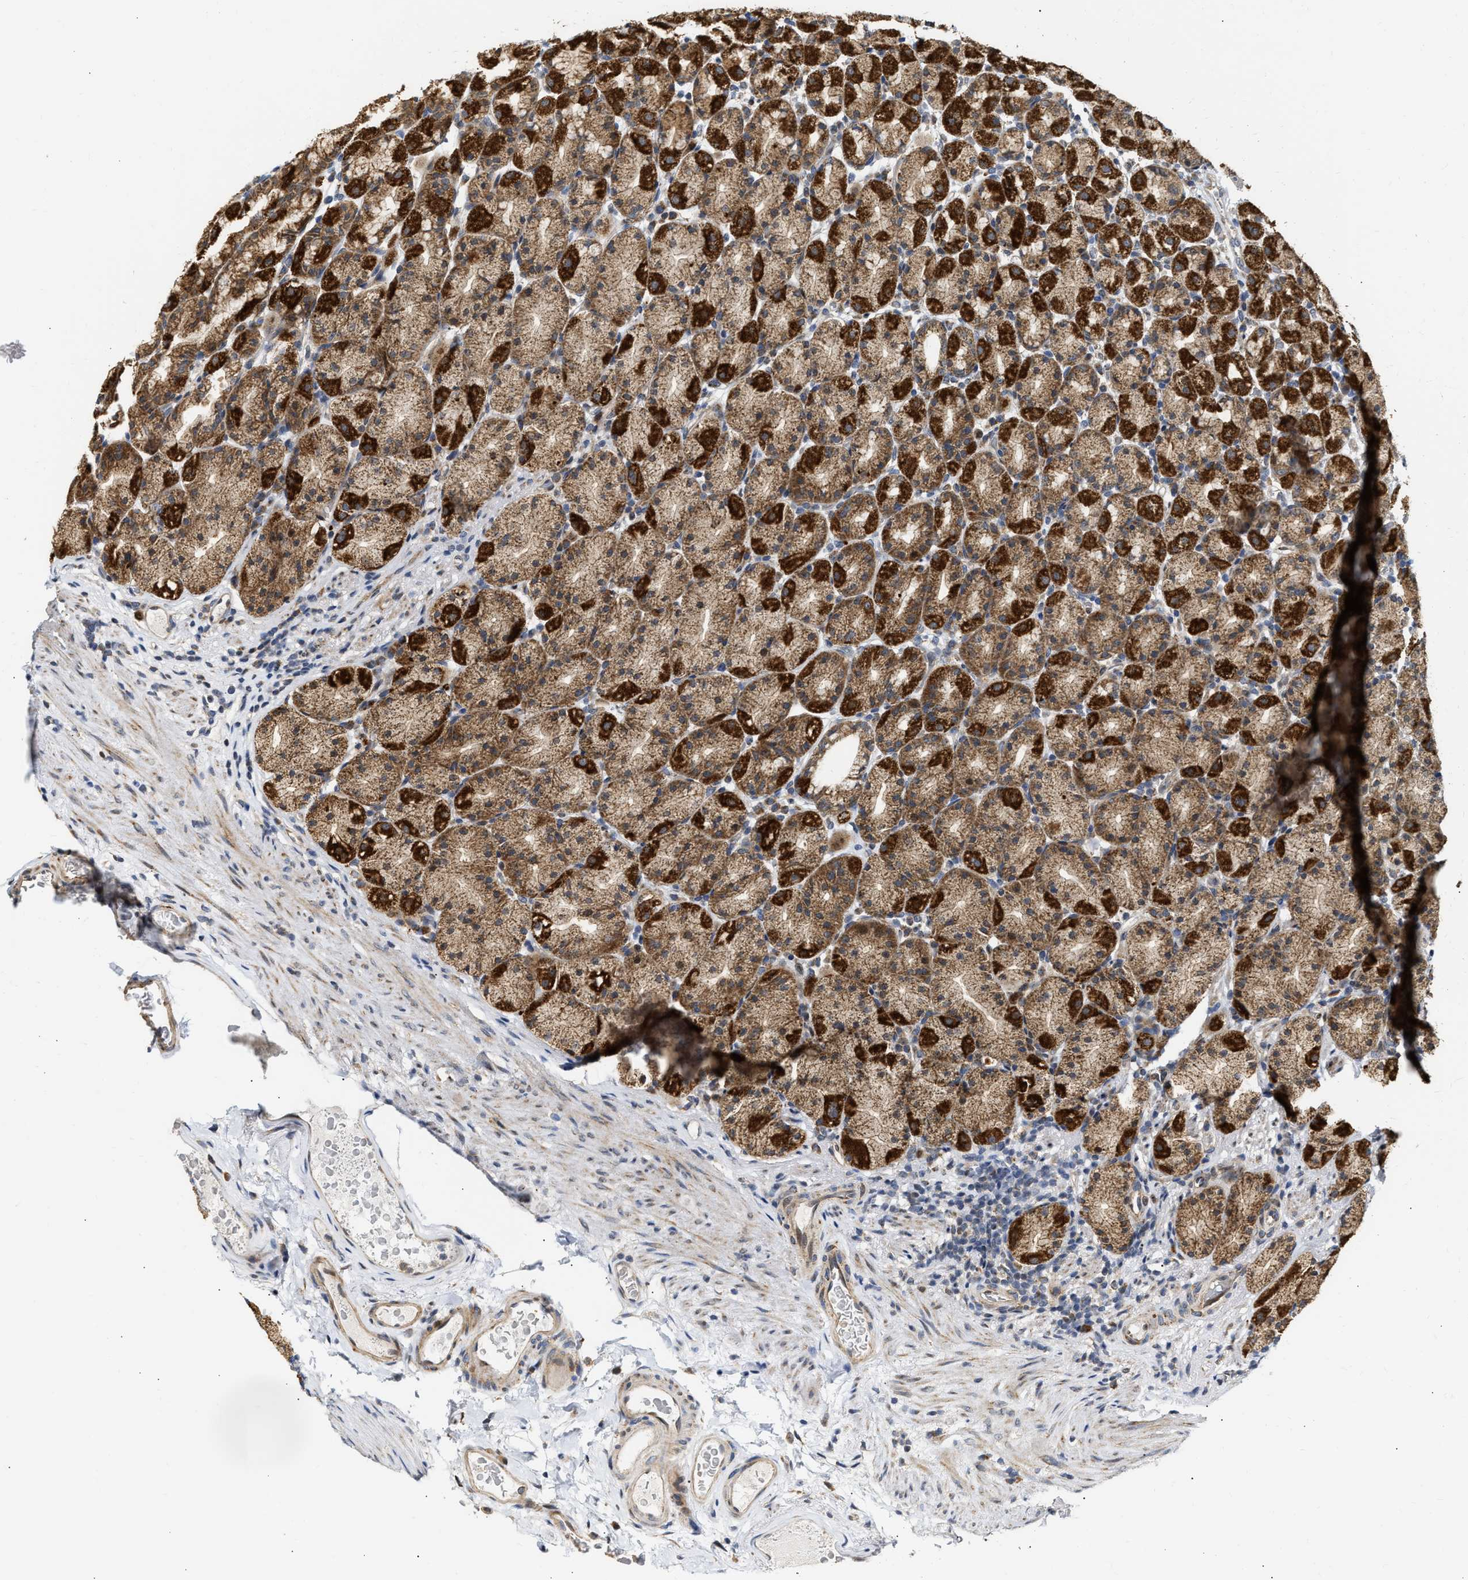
{"staining": {"intensity": "strong", "quantity": ">75%", "location": "cytoplasmic/membranous"}, "tissue": "stomach", "cell_type": "Glandular cells", "image_type": "normal", "snomed": [{"axis": "morphology", "description": "Normal tissue, NOS"}, {"axis": "topography", "description": "Stomach, upper"}], "caption": "IHC staining of benign stomach, which demonstrates high levels of strong cytoplasmic/membranous staining in about >75% of glandular cells indicating strong cytoplasmic/membranous protein positivity. The staining was performed using DAB (brown) for protein detection and nuclei were counterstained in hematoxylin (blue).", "gene": "DEPTOR", "patient": {"sex": "male", "age": 68}}